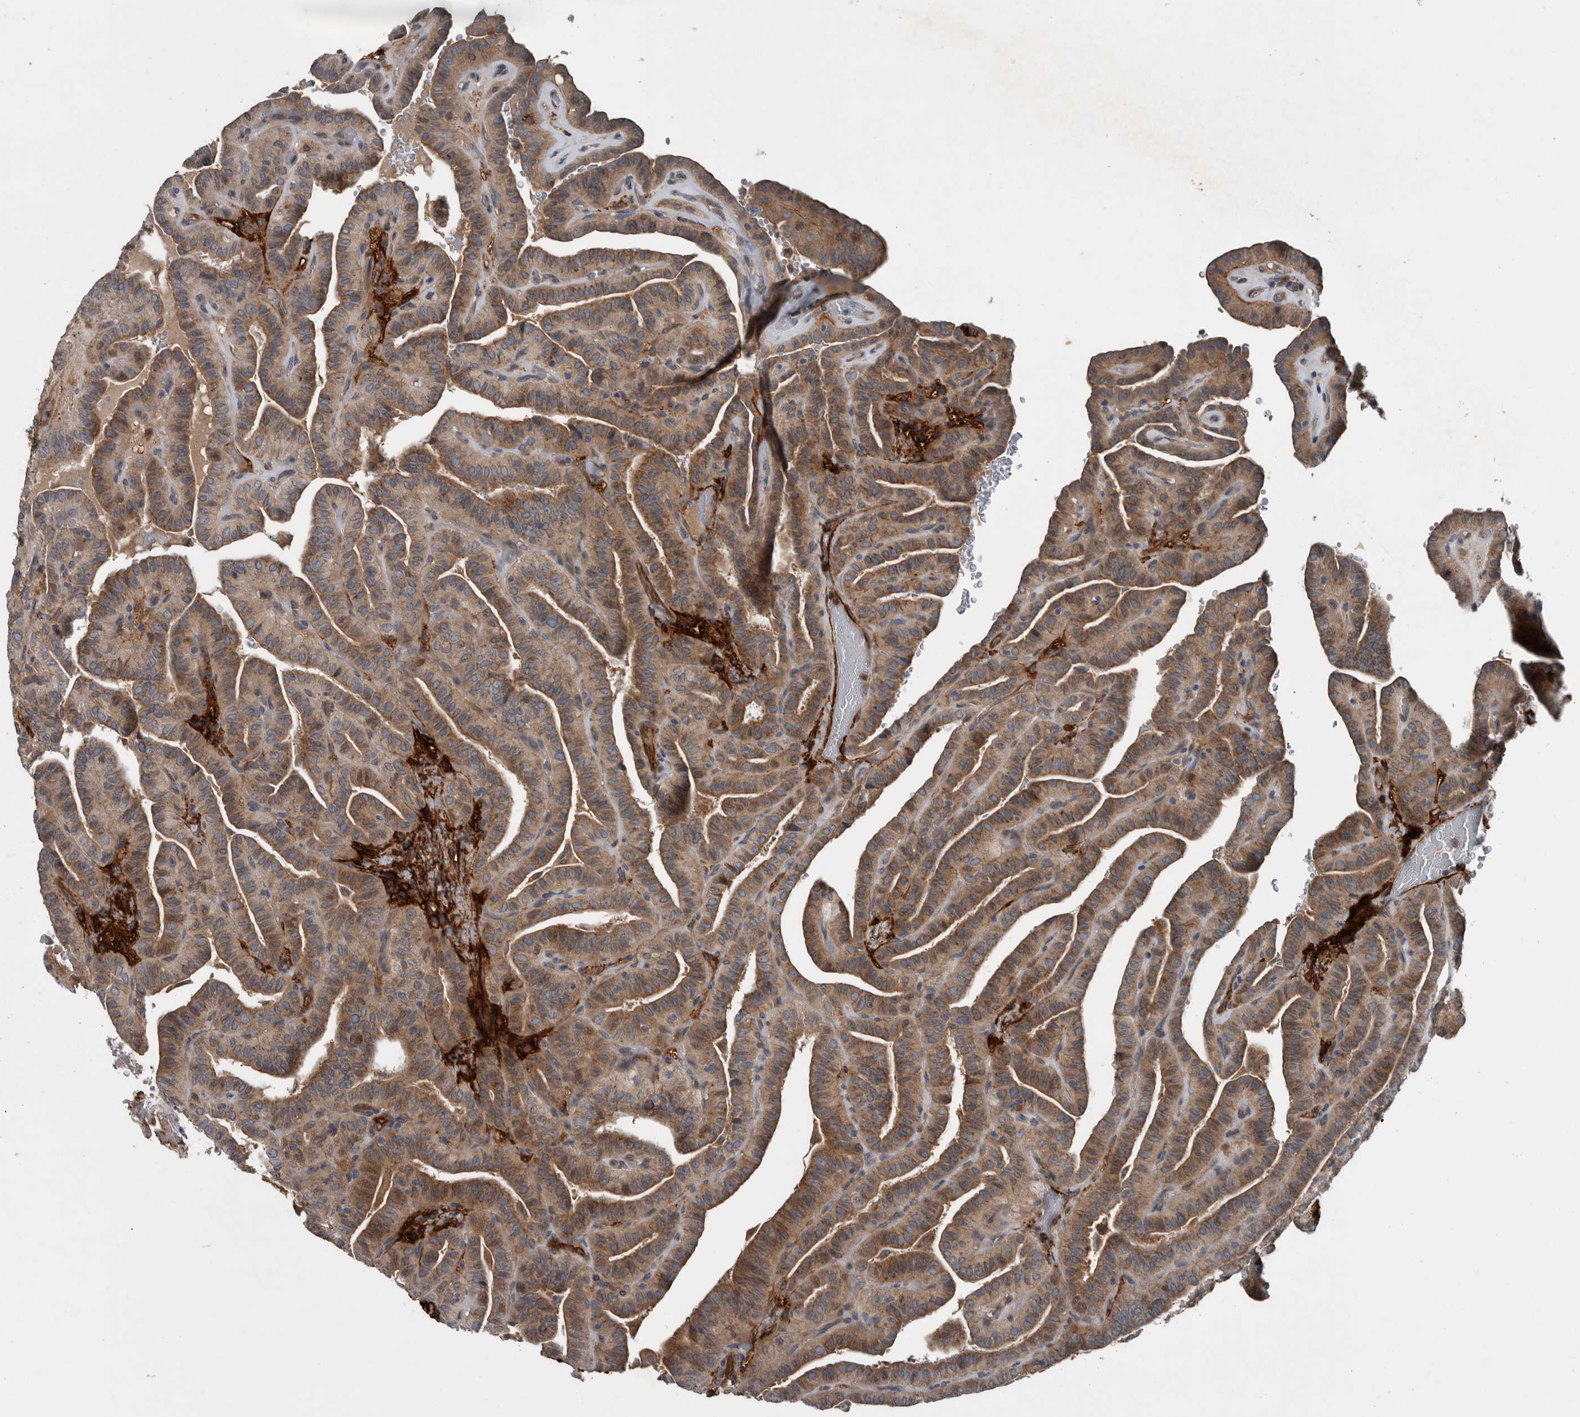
{"staining": {"intensity": "moderate", "quantity": ">75%", "location": "cytoplasmic/membranous"}, "tissue": "thyroid cancer", "cell_type": "Tumor cells", "image_type": "cancer", "snomed": [{"axis": "morphology", "description": "Papillary adenocarcinoma, NOS"}, {"axis": "topography", "description": "Thyroid gland"}], "caption": "IHC histopathology image of neoplastic tissue: papillary adenocarcinoma (thyroid) stained using immunohistochemistry shows medium levels of moderate protein expression localized specifically in the cytoplasmic/membranous of tumor cells, appearing as a cytoplasmic/membranous brown color.", "gene": "EXOC8", "patient": {"sex": "male", "age": 77}}